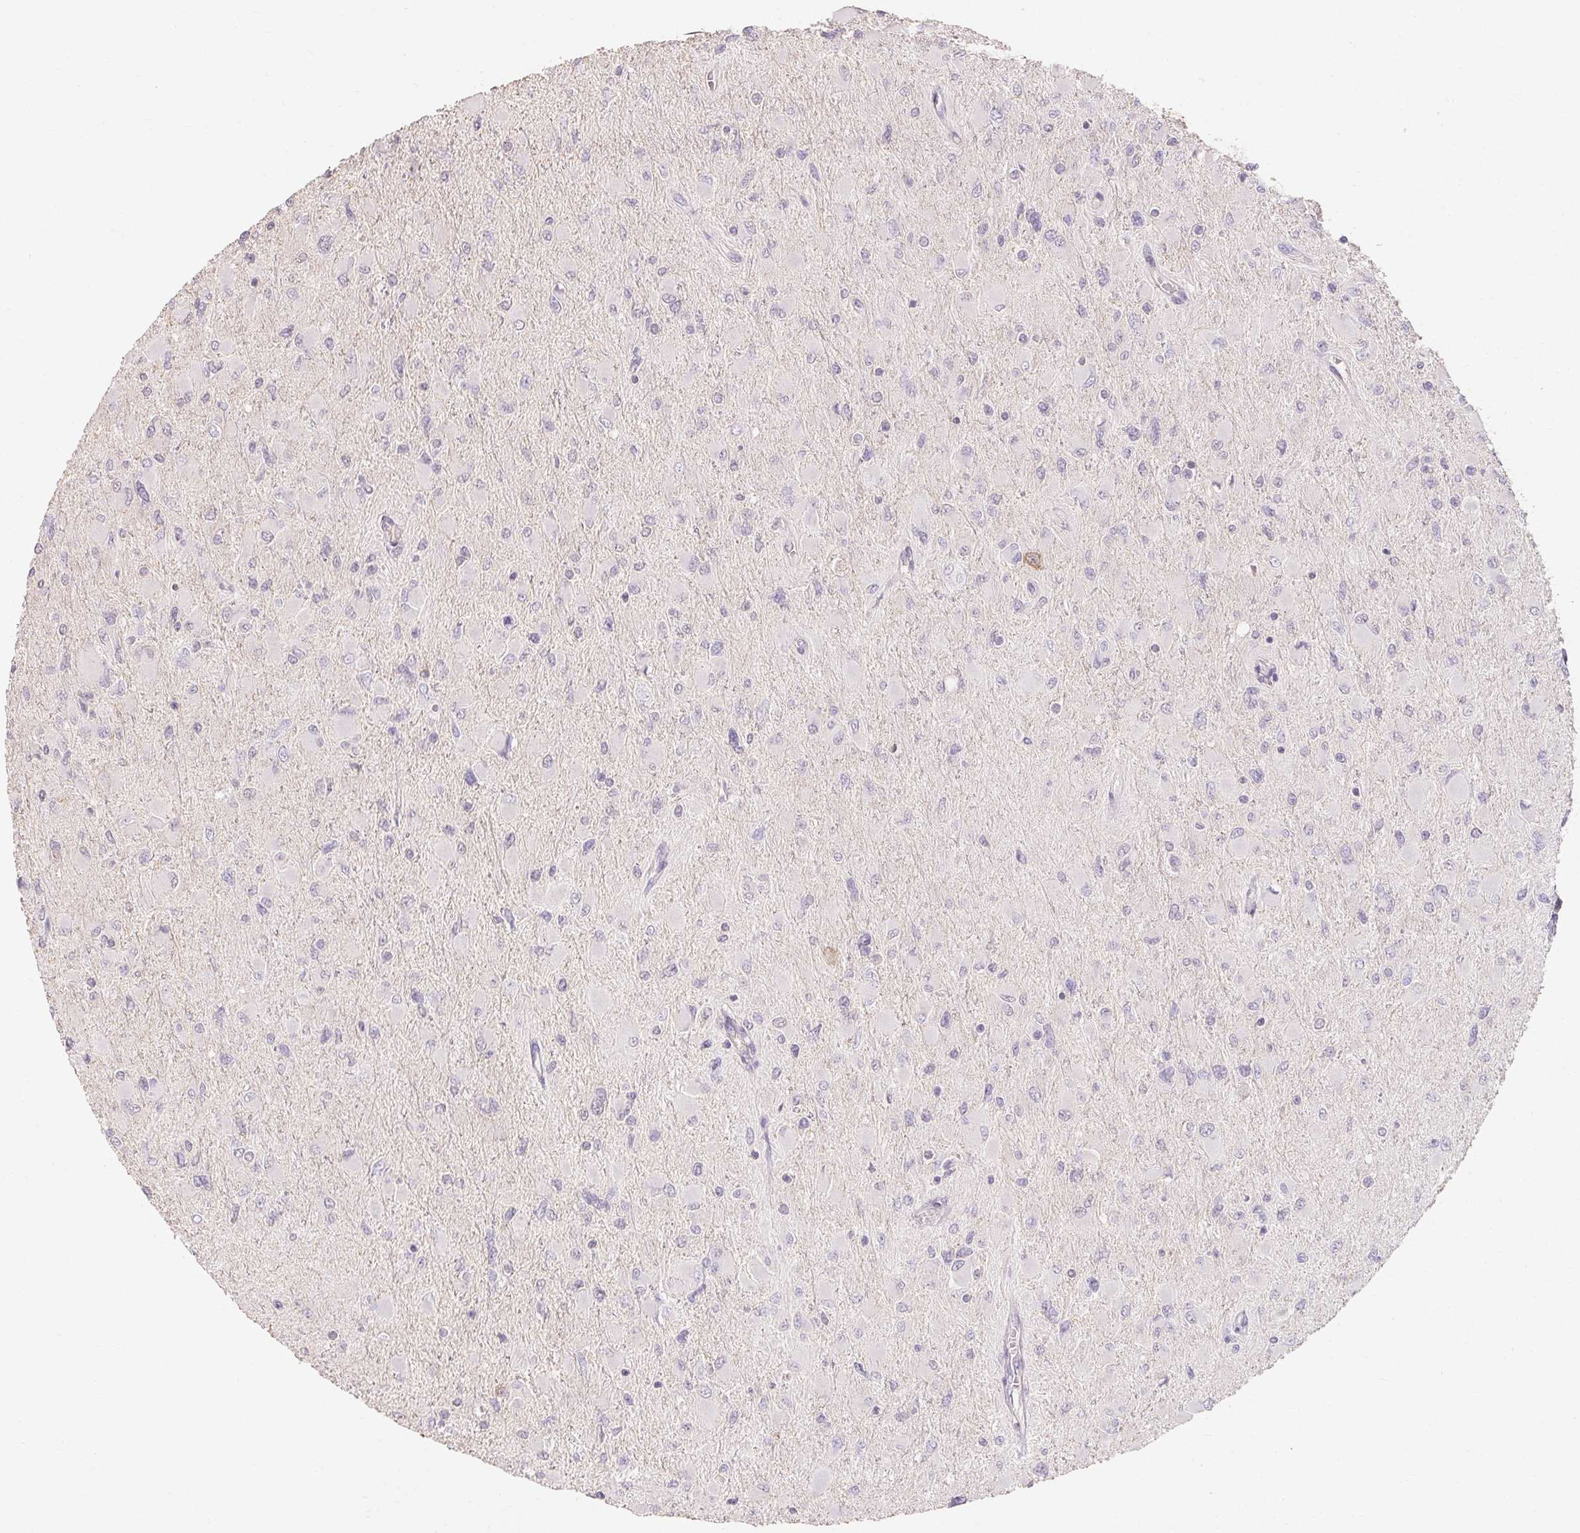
{"staining": {"intensity": "negative", "quantity": "none", "location": "none"}, "tissue": "glioma", "cell_type": "Tumor cells", "image_type": "cancer", "snomed": [{"axis": "morphology", "description": "Glioma, malignant, High grade"}, {"axis": "topography", "description": "Cerebral cortex"}], "caption": "Immunohistochemical staining of glioma exhibits no significant positivity in tumor cells.", "gene": "MAP7D2", "patient": {"sex": "female", "age": 36}}